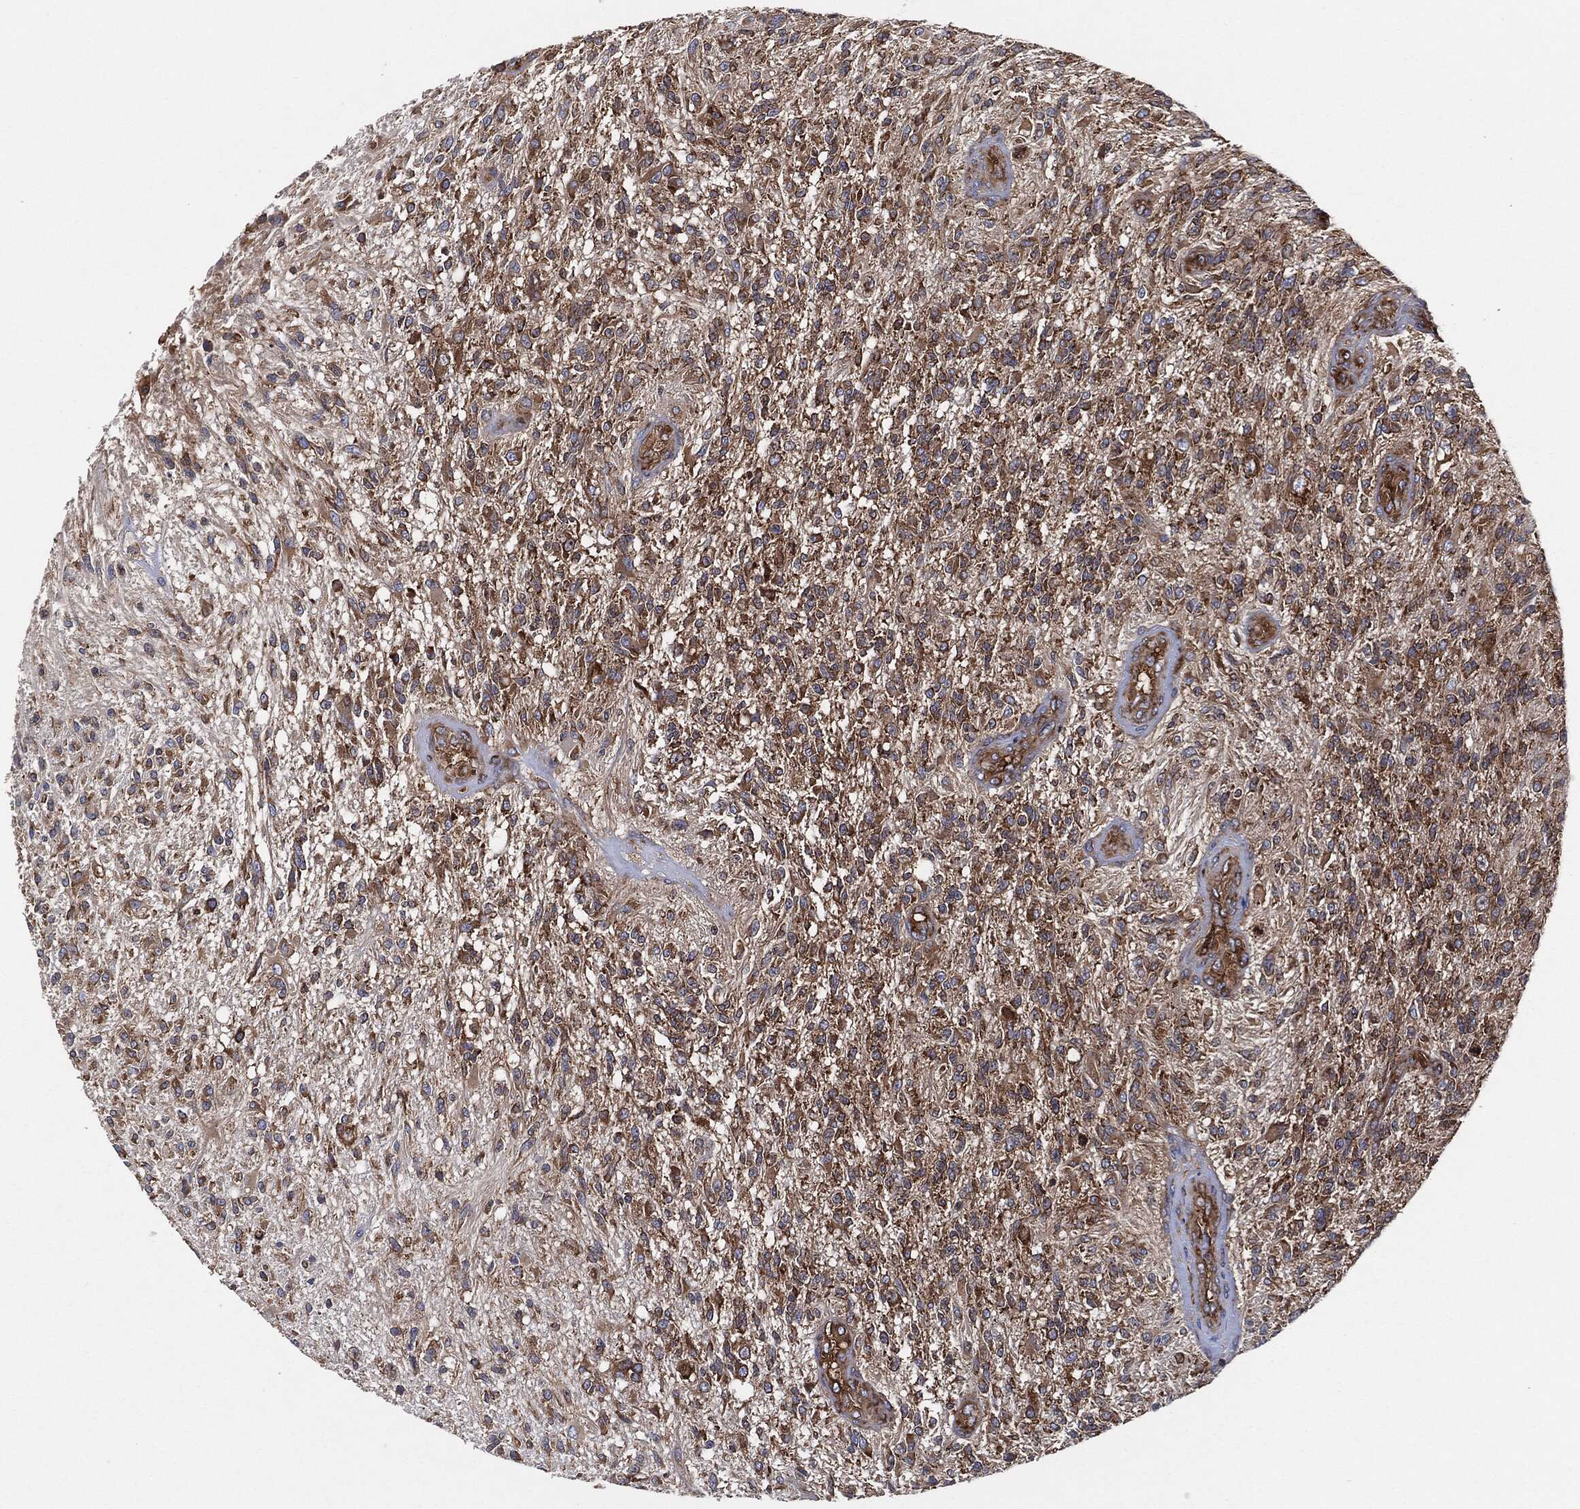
{"staining": {"intensity": "moderate", "quantity": "25%-75%", "location": "cytoplasmic/membranous"}, "tissue": "glioma", "cell_type": "Tumor cells", "image_type": "cancer", "snomed": [{"axis": "morphology", "description": "Glioma, malignant, High grade"}, {"axis": "topography", "description": "Brain"}], "caption": "Immunohistochemical staining of high-grade glioma (malignant) demonstrates medium levels of moderate cytoplasmic/membranous protein positivity in approximately 25%-75% of tumor cells. (IHC, brightfield microscopy, high magnification).", "gene": "EIF2S2", "patient": {"sex": "male", "age": 56}}